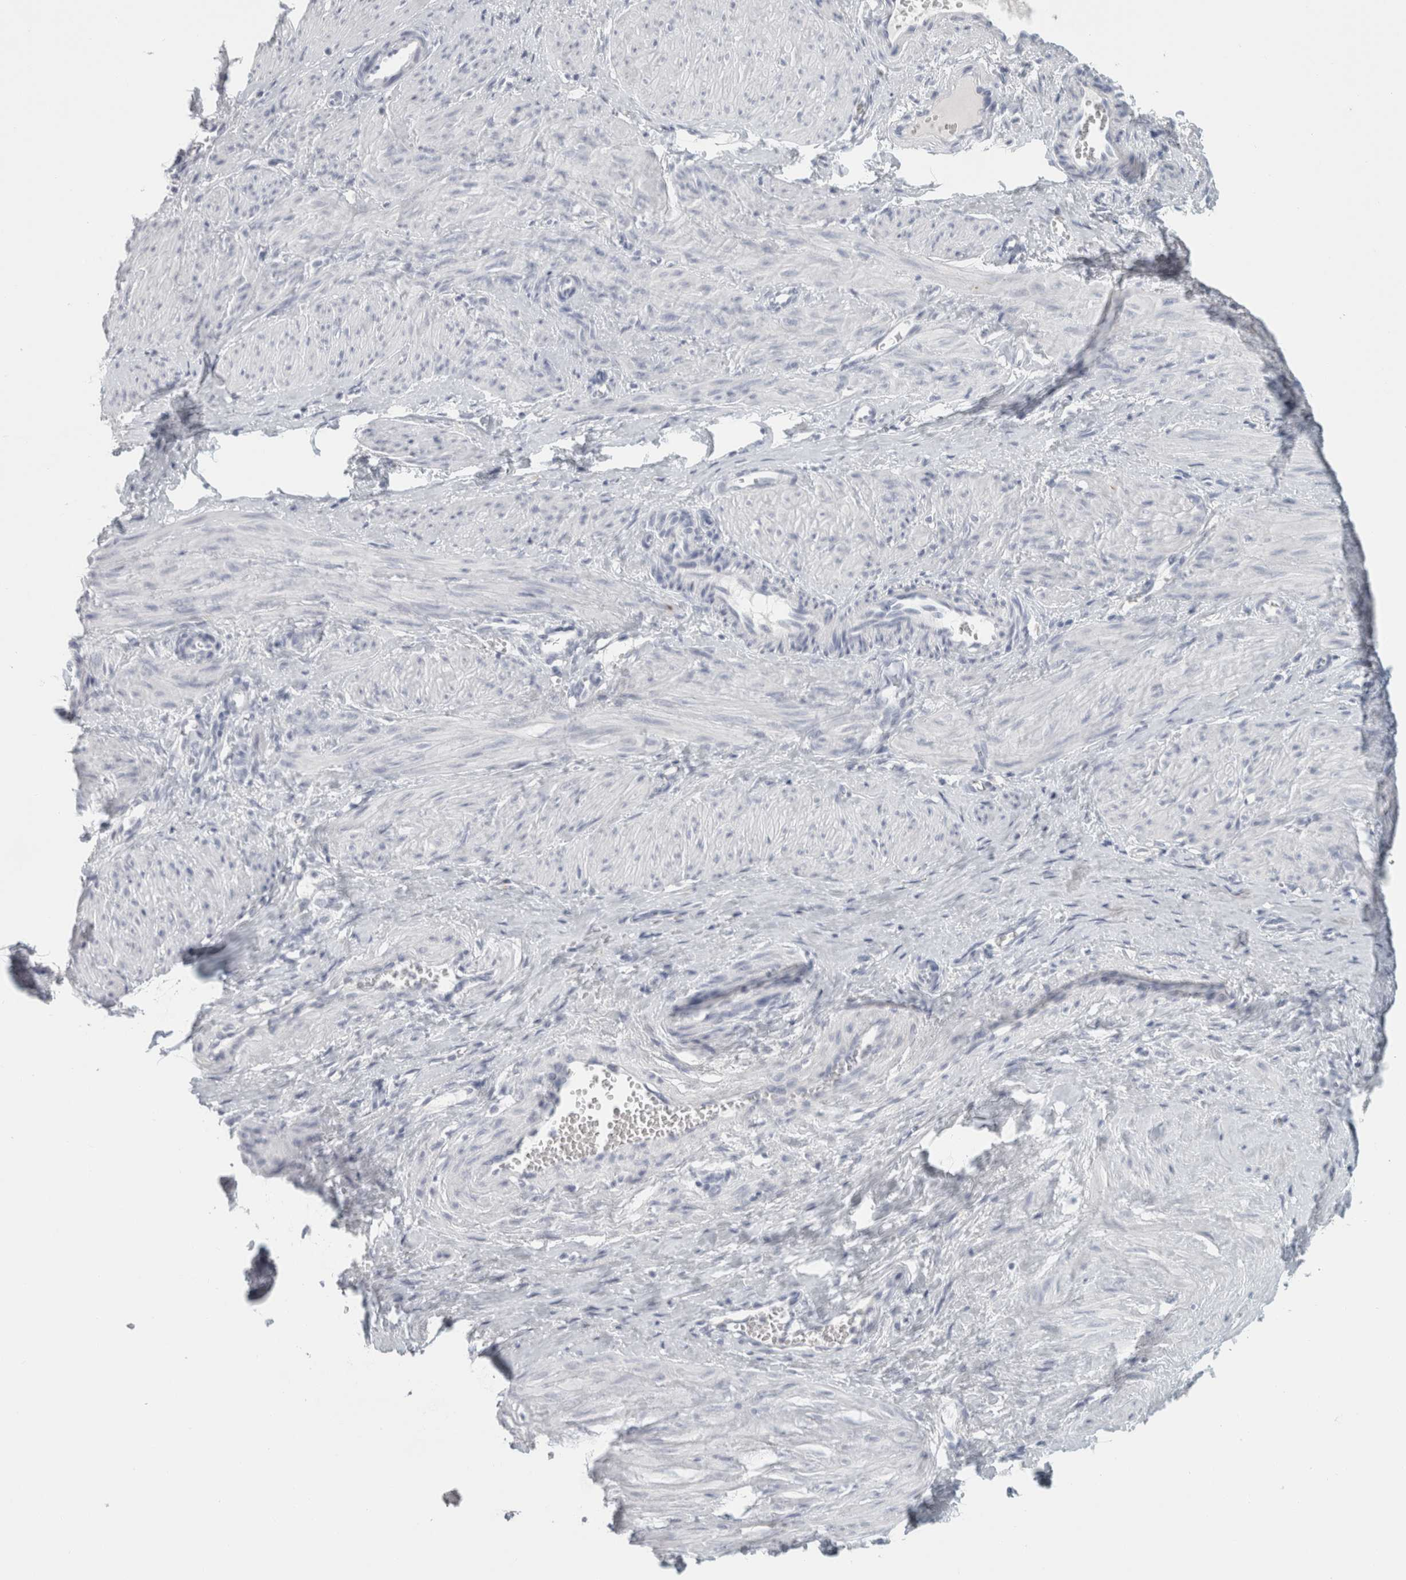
{"staining": {"intensity": "negative", "quantity": "none", "location": "none"}, "tissue": "smooth muscle", "cell_type": "Smooth muscle cells", "image_type": "normal", "snomed": [{"axis": "morphology", "description": "Normal tissue, NOS"}, {"axis": "topography", "description": "Endometrium"}], "caption": "DAB immunohistochemical staining of benign smooth muscle shows no significant staining in smooth muscle cells.", "gene": "SLC28A3", "patient": {"sex": "female", "age": 33}}